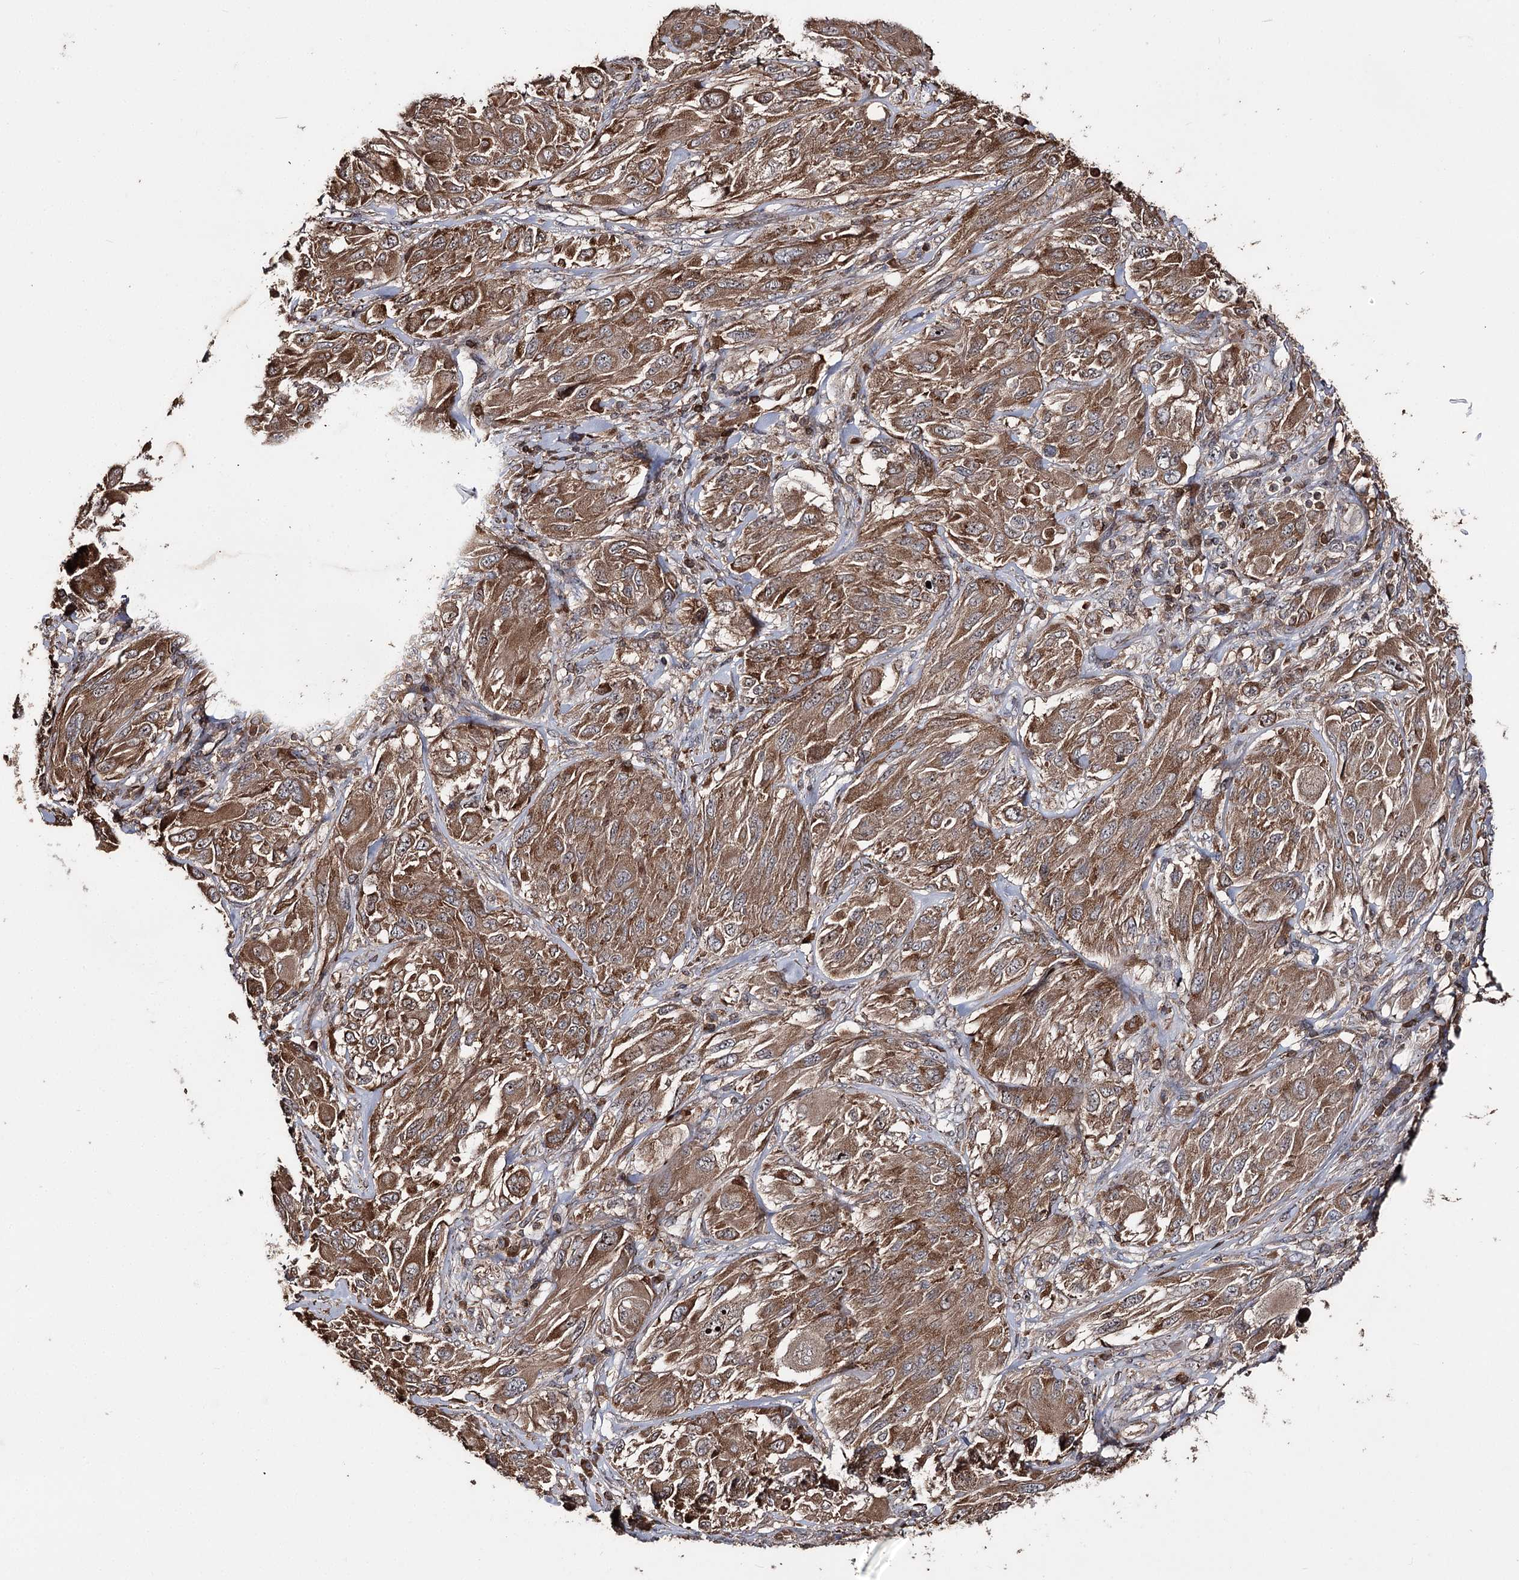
{"staining": {"intensity": "moderate", "quantity": ">75%", "location": "cytoplasmic/membranous"}, "tissue": "melanoma", "cell_type": "Tumor cells", "image_type": "cancer", "snomed": [{"axis": "morphology", "description": "Malignant melanoma, NOS"}, {"axis": "topography", "description": "Skin"}], "caption": "The image displays immunohistochemical staining of malignant melanoma. There is moderate cytoplasmic/membranous expression is seen in about >75% of tumor cells.", "gene": "FAM53B", "patient": {"sex": "female", "age": 91}}